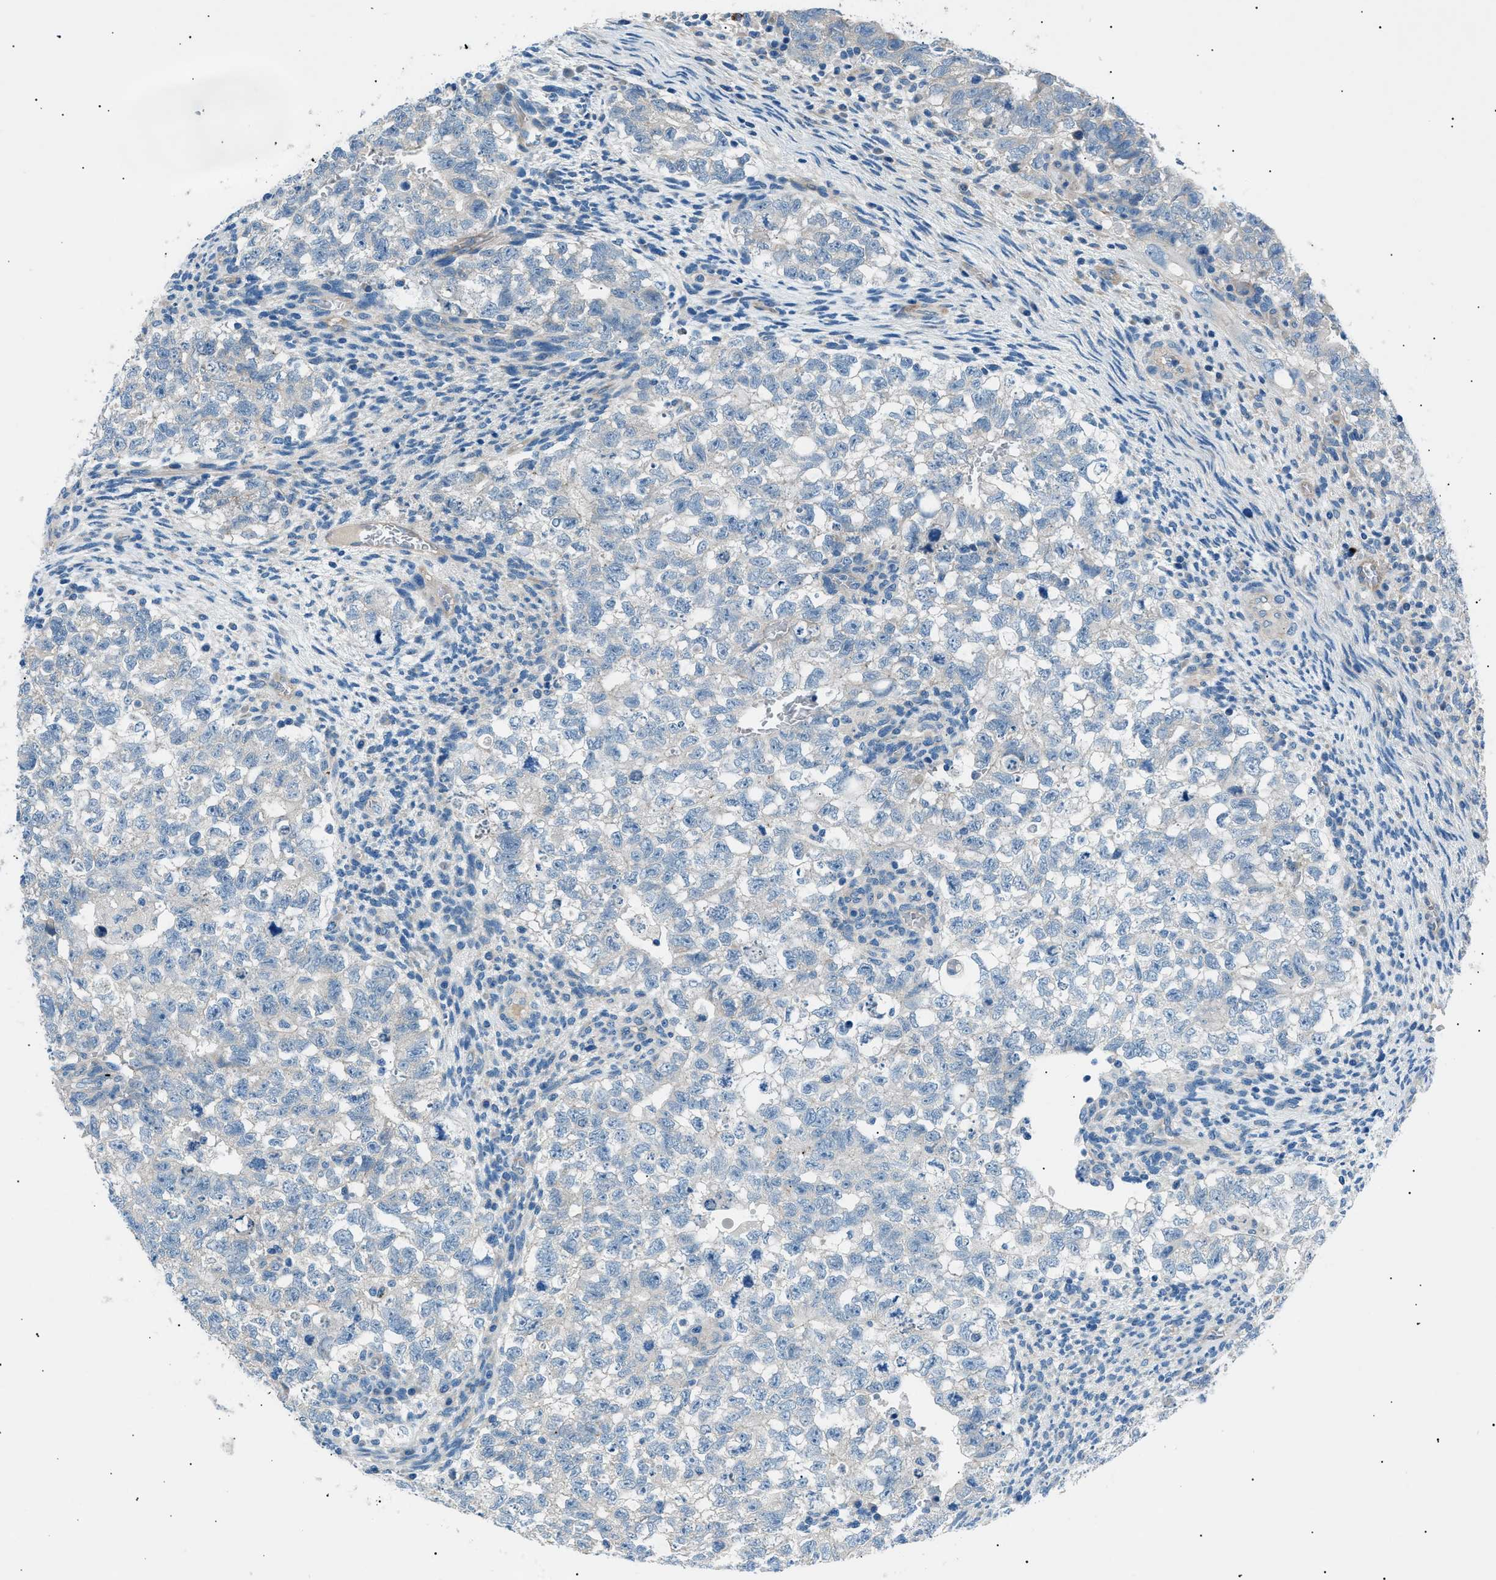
{"staining": {"intensity": "negative", "quantity": "none", "location": "none"}, "tissue": "testis cancer", "cell_type": "Tumor cells", "image_type": "cancer", "snomed": [{"axis": "morphology", "description": "Seminoma, NOS"}, {"axis": "morphology", "description": "Carcinoma, Embryonal, NOS"}, {"axis": "topography", "description": "Testis"}], "caption": "This is an immunohistochemistry (IHC) histopathology image of seminoma (testis). There is no positivity in tumor cells.", "gene": "LRRC37B", "patient": {"sex": "male", "age": 38}}